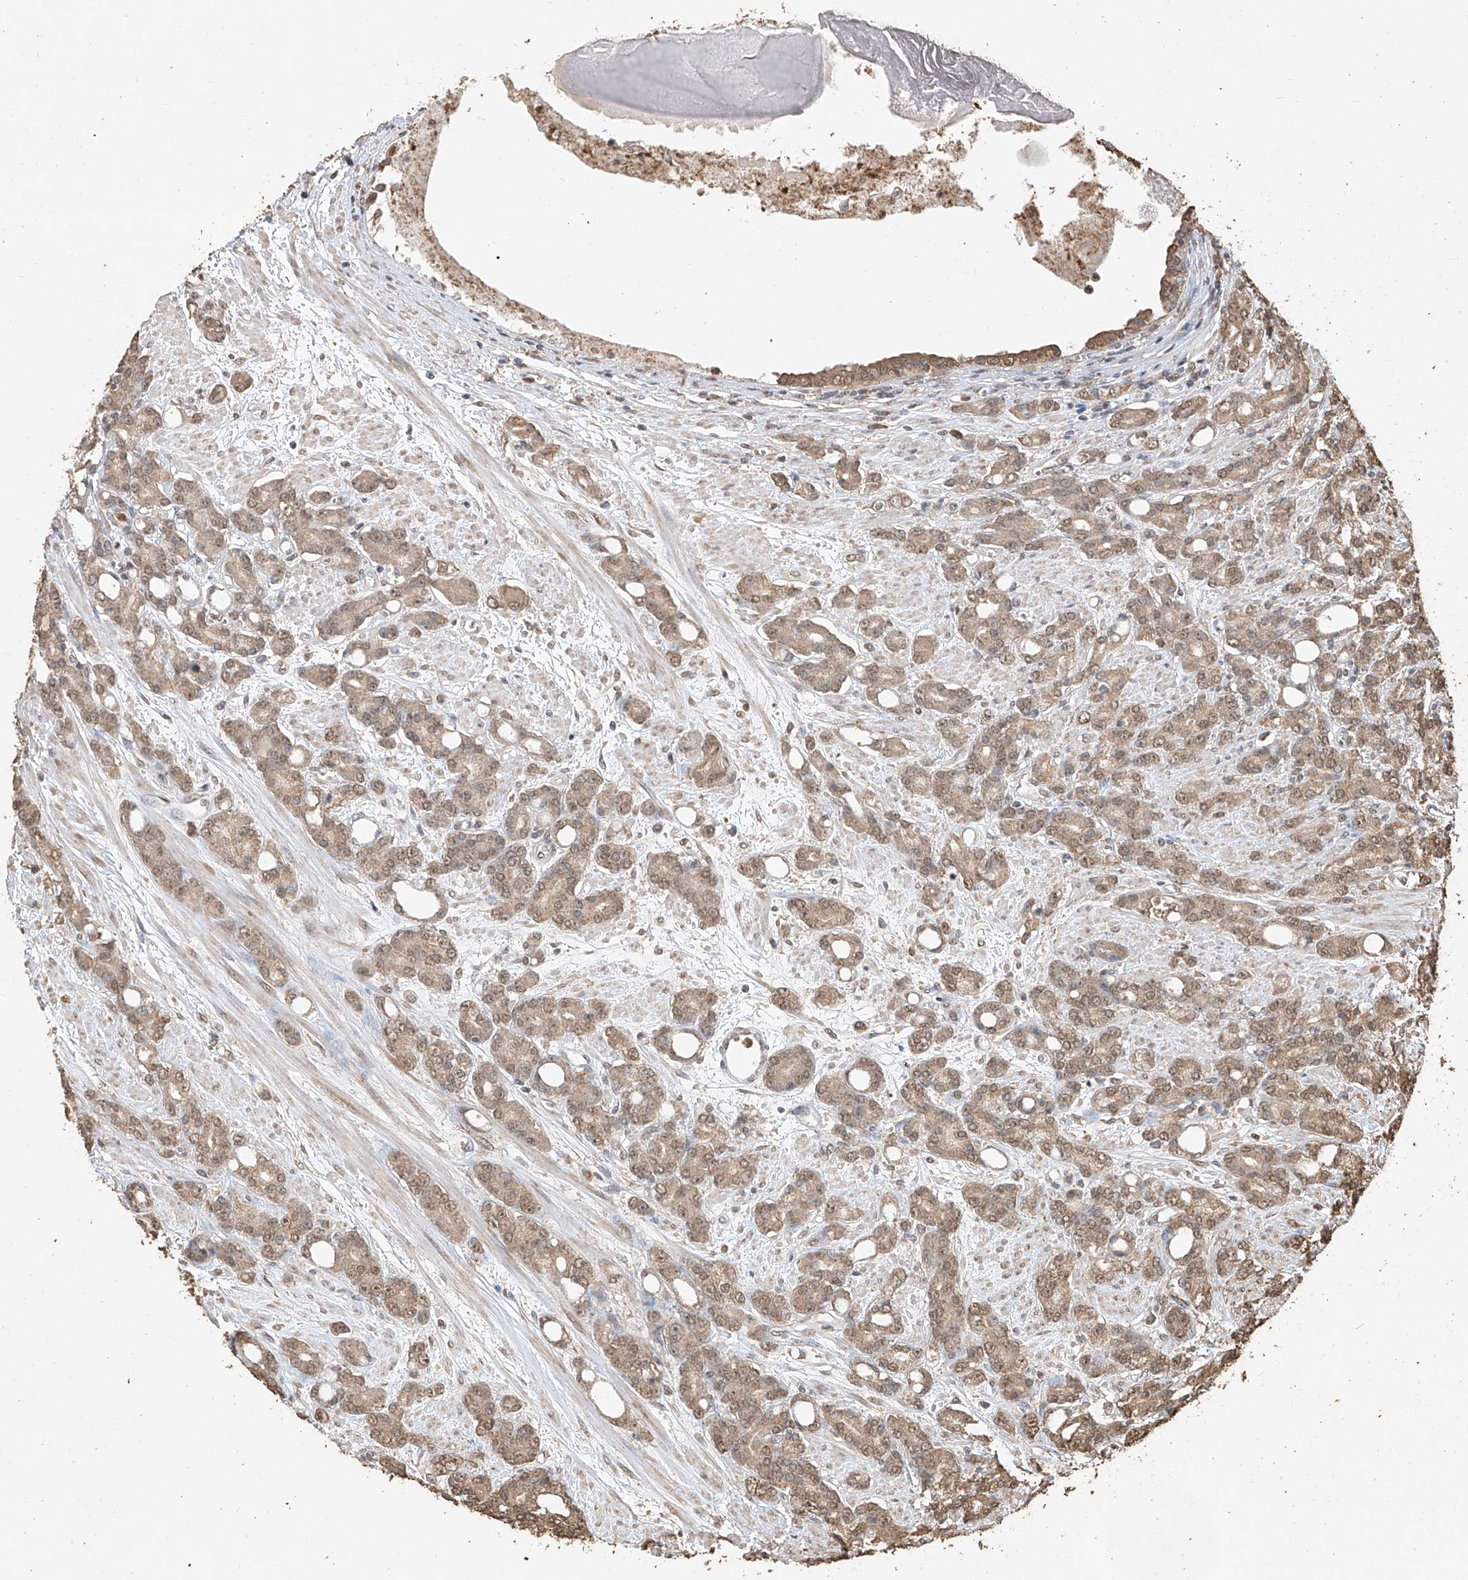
{"staining": {"intensity": "moderate", "quantity": ">75%", "location": "cytoplasmic/membranous,nuclear"}, "tissue": "prostate cancer", "cell_type": "Tumor cells", "image_type": "cancer", "snomed": [{"axis": "morphology", "description": "Adenocarcinoma, High grade"}, {"axis": "topography", "description": "Prostate"}], "caption": "Immunohistochemical staining of human prostate adenocarcinoma (high-grade) exhibits medium levels of moderate cytoplasmic/membranous and nuclear protein staining in about >75% of tumor cells. (IHC, brightfield microscopy, high magnification).", "gene": "ELOVL1", "patient": {"sex": "male", "age": 62}}